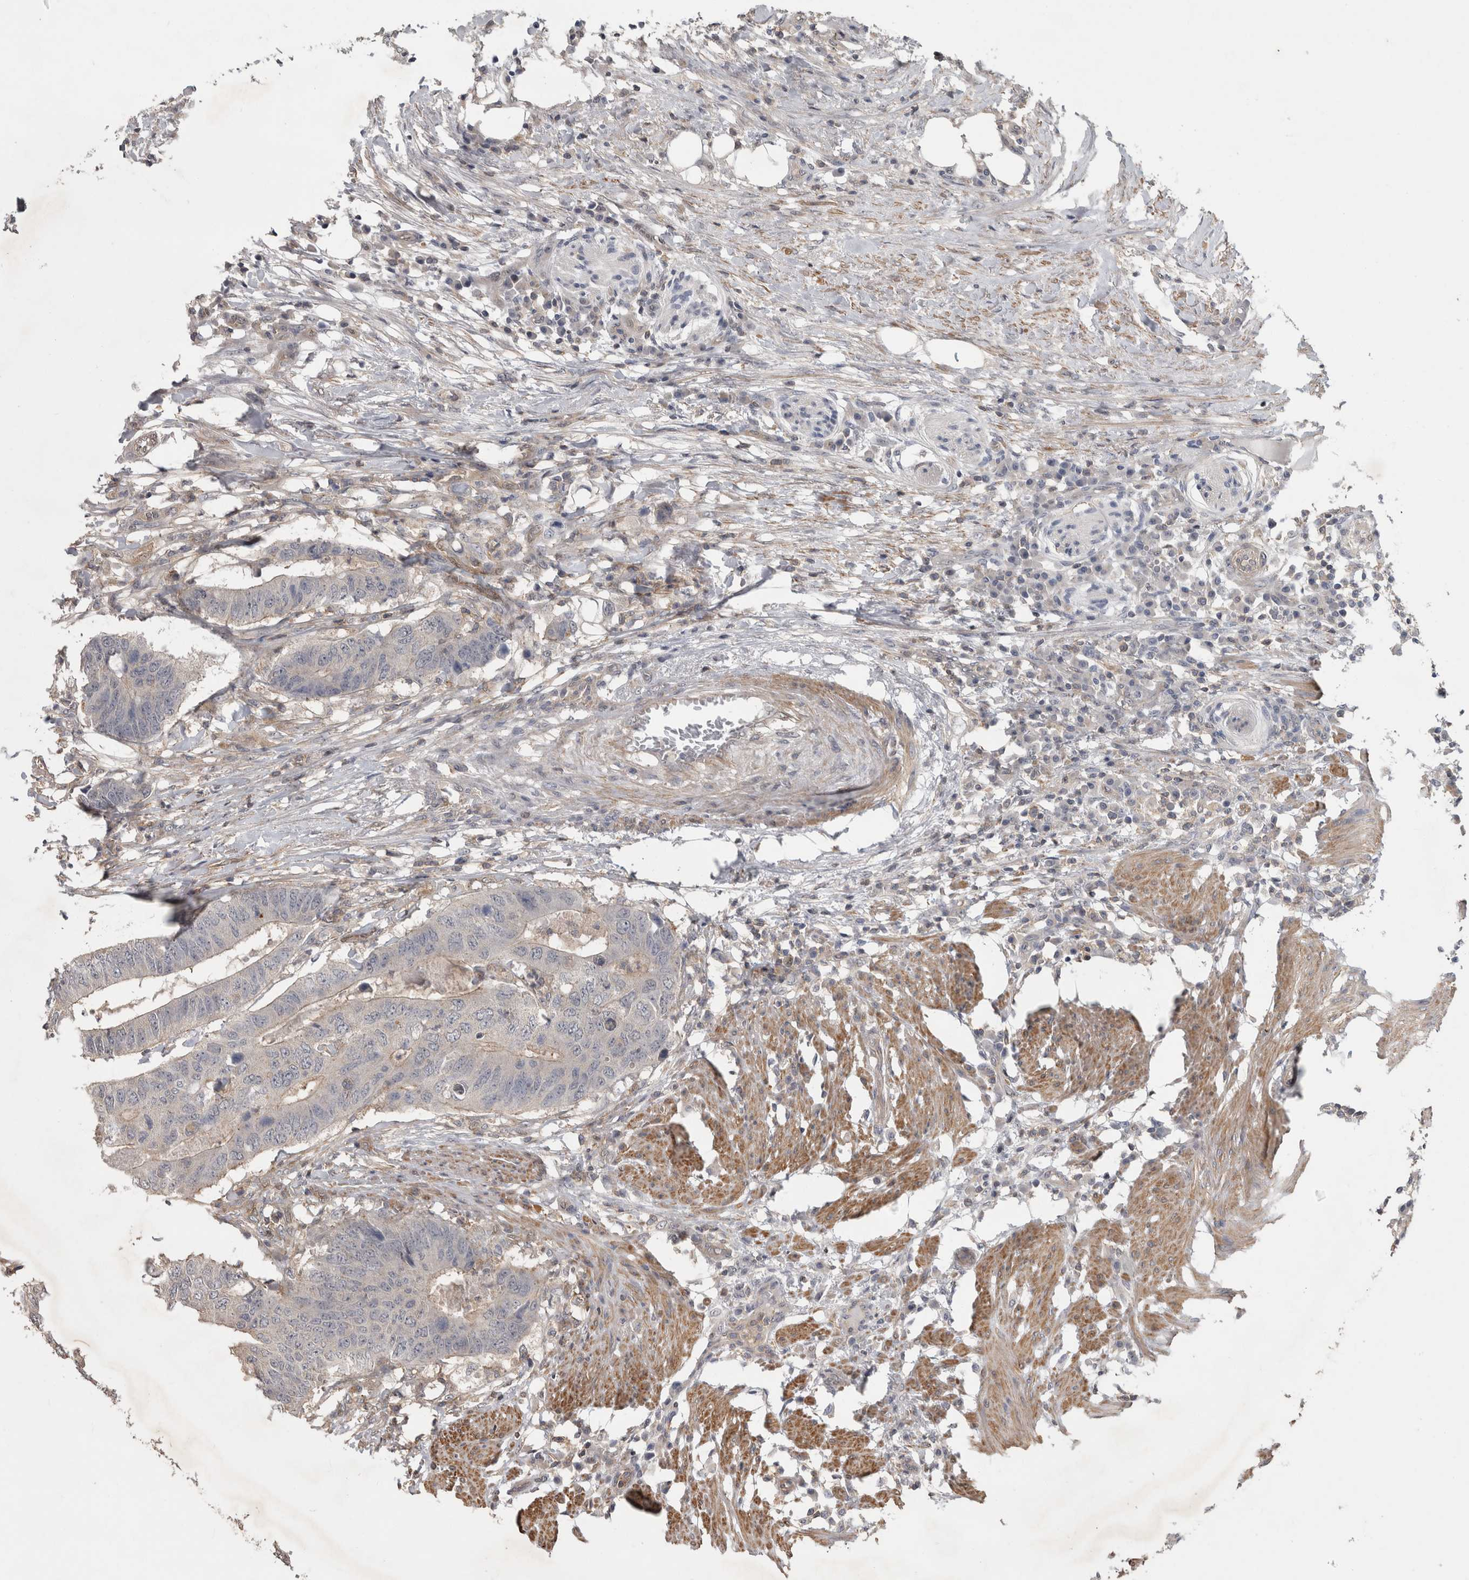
{"staining": {"intensity": "weak", "quantity": "25%-75%", "location": "cytoplasmic/membranous"}, "tissue": "colorectal cancer", "cell_type": "Tumor cells", "image_type": "cancer", "snomed": [{"axis": "morphology", "description": "Adenocarcinoma, NOS"}, {"axis": "topography", "description": "Colon"}], "caption": "DAB (3,3'-diaminobenzidine) immunohistochemical staining of colorectal cancer (adenocarcinoma) reveals weak cytoplasmic/membranous protein expression in approximately 25%-75% of tumor cells.", "gene": "SPATA48", "patient": {"sex": "male", "age": 56}}